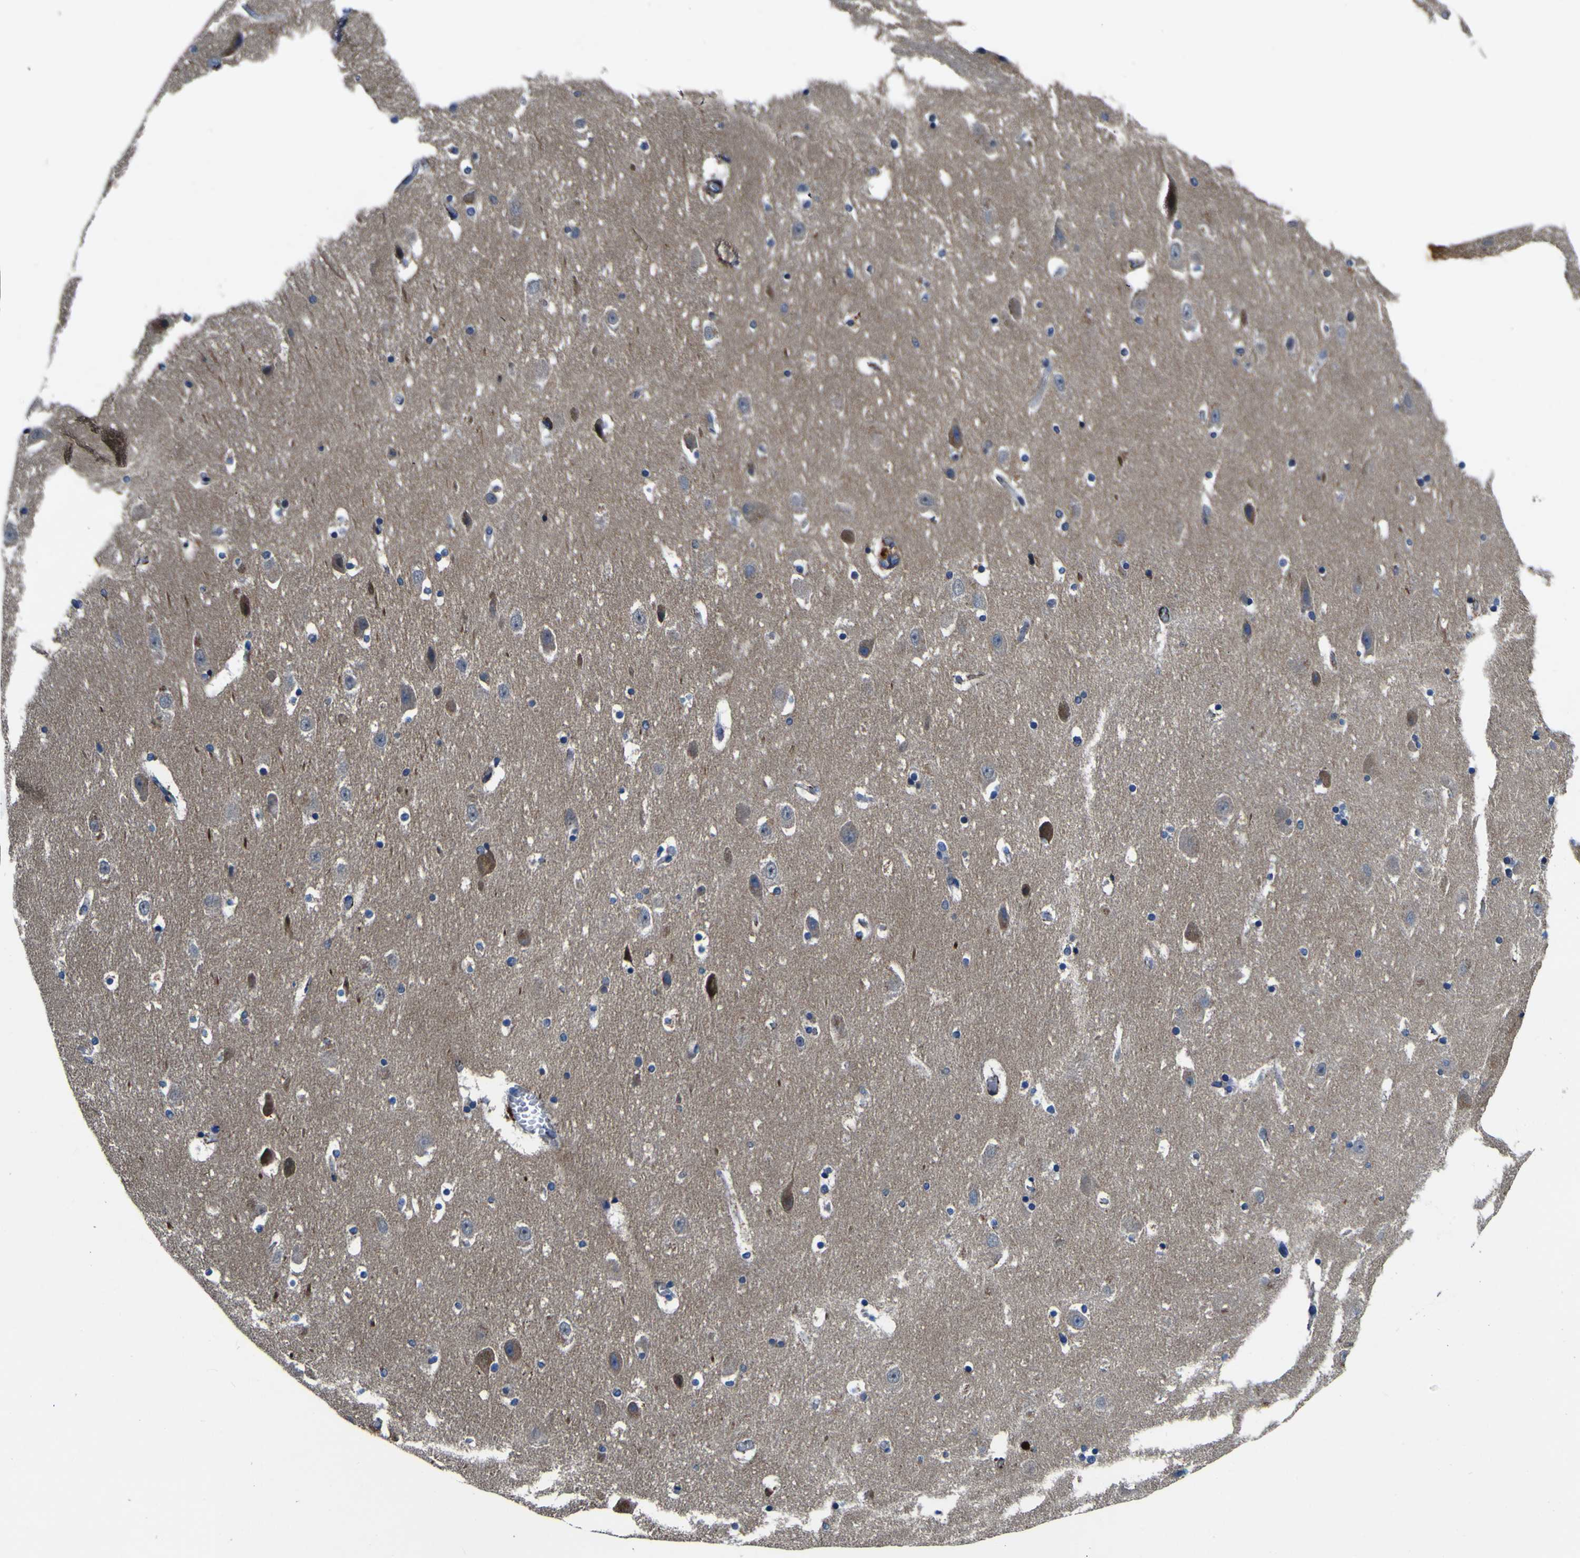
{"staining": {"intensity": "moderate", "quantity": "<25%", "location": "cytoplasmic/membranous"}, "tissue": "hippocampus", "cell_type": "Glial cells", "image_type": "normal", "snomed": [{"axis": "morphology", "description": "Normal tissue, NOS"}, {"axis": "topography", "description": "Hippocampus"}], "caption": "High-magnification brightfield microscopy of normal hippocampus stained with DAB (3,3'-diaminobenzidine) (brown) and counterstained with hematoxylin (blue). glial cells exhibit moderate cytoplasmic/membranous positivity is seen in about<25% of cells.", "gene": "AGAP3", "patient": {"sex": "male", "age": 45}}